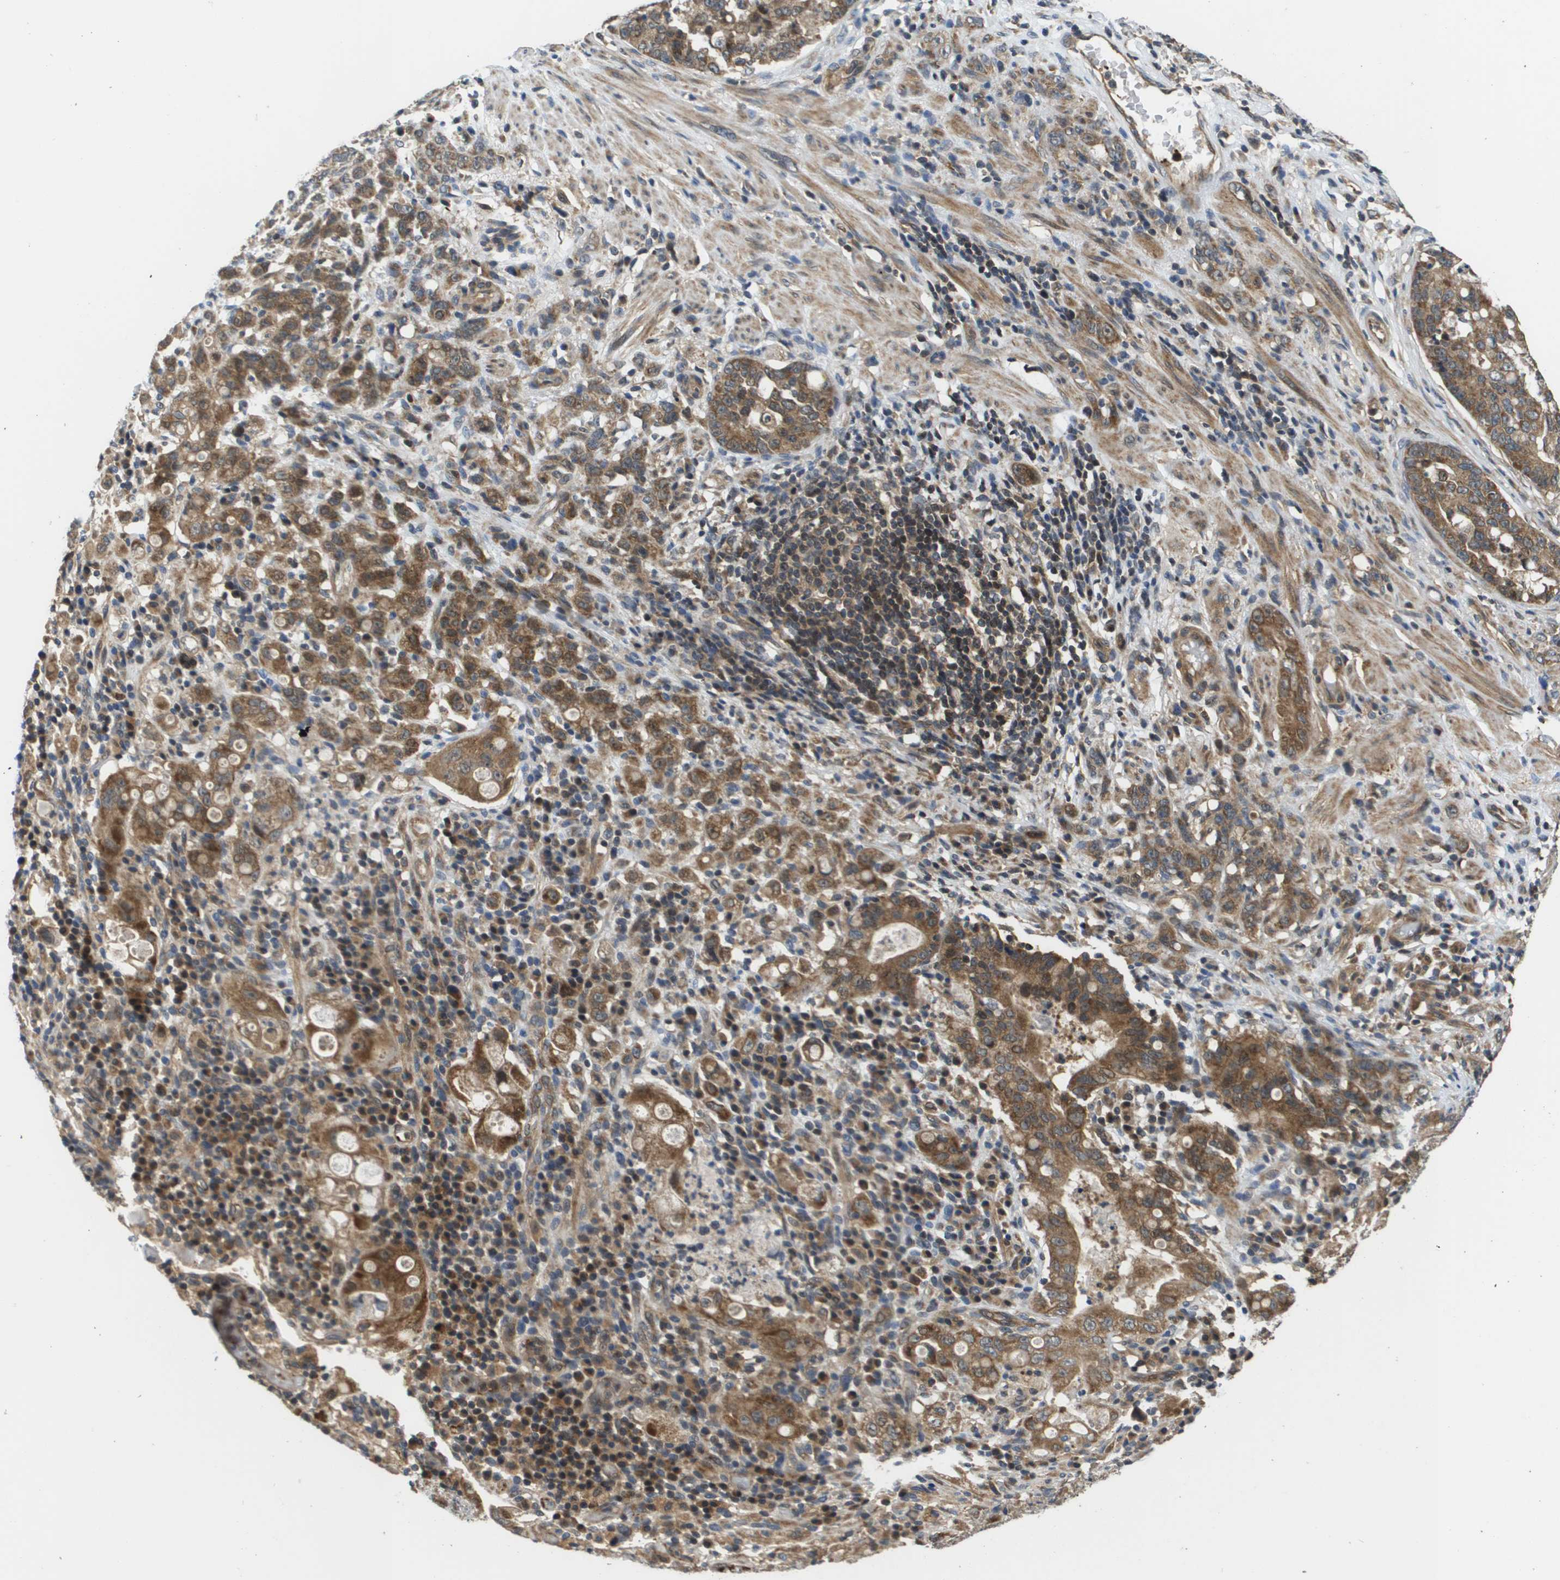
{"staining": {"intensity": "moderate", "quantity": ">75%", "location": "cytoplasmic/membranous"}, "tissue": "stomach cancer", "cell_type": "Tumor cells", "image_type": "cancer", "snomed": [{"axis": "morphology", "description": "Adenocarcinoma, NOS"}, {"axis": "topography", "description": "Stomach, lower"}], "caption": "Immunohistochemical staining of stomach cancer reveals medium levels of moderate cytoplasmic/membranous protein positivity in approximately >75% of tumor cells.", "gene": "RBM38", "patient": {"sex": "male", "age": 88}}